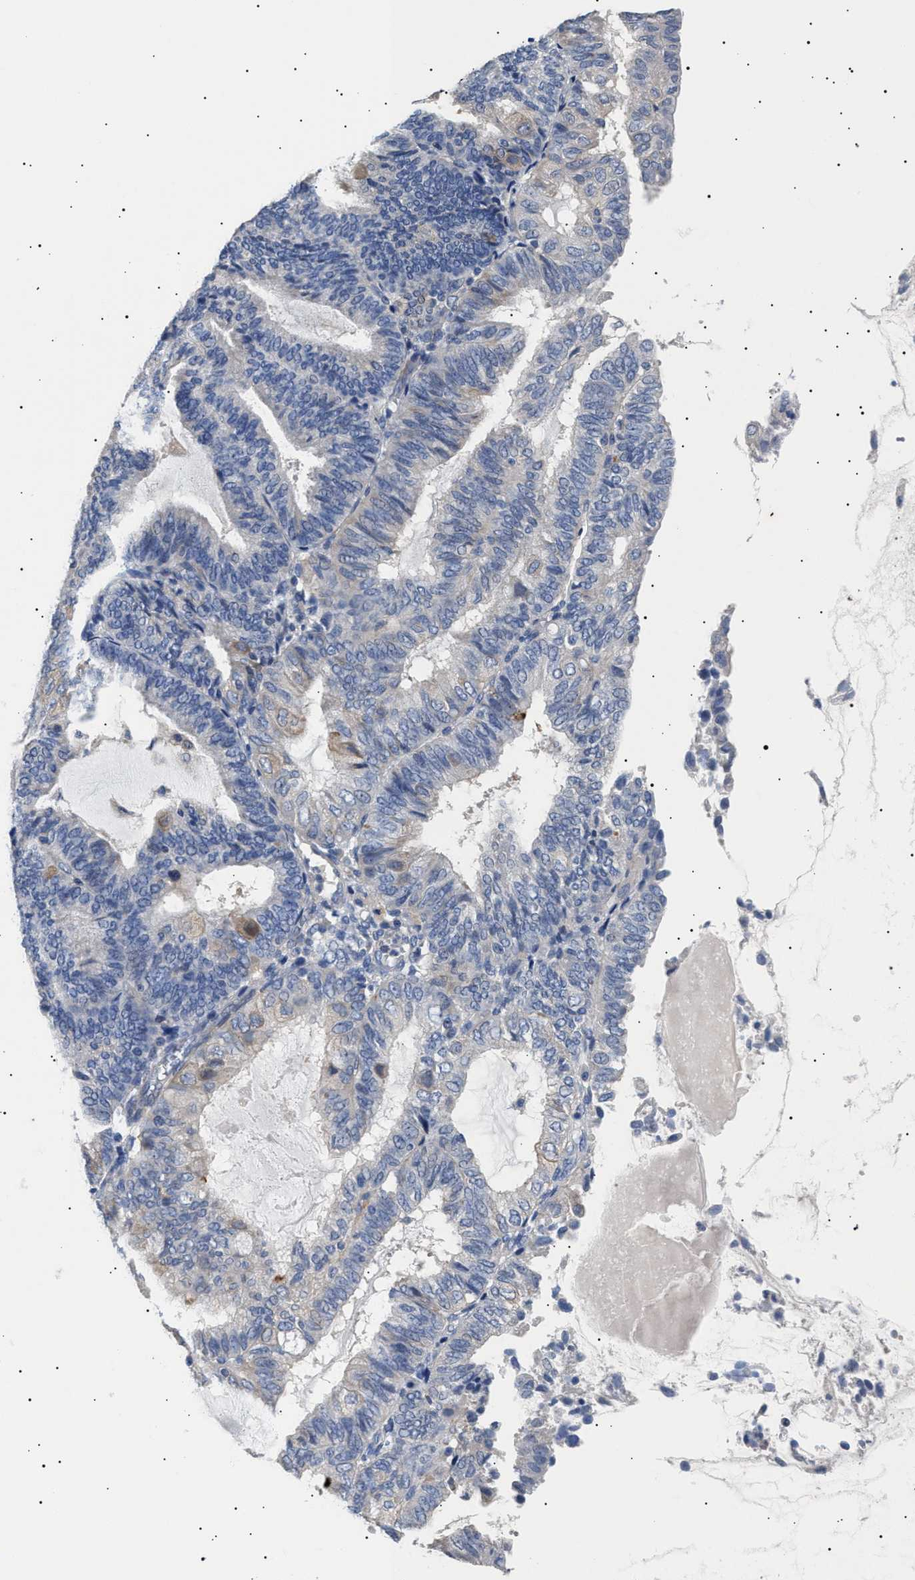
{"staining": {"intensity": "negative", "quantity": "none", "location": "none"}, "tissue": "endometrial cancer", "cell_type": "Tumor cells", "image_type": "cancer", "snomed": [{"axis": "morphology", "description": "Adenocarcinoma, NOS"}, {"axis": "topography", "description": "Endometrium"}], "caption": "Tumor cells are negative for protein expression in human adenocarcinoma (endometrial).", "gene": "HEMGN", "patient": {"sex": "female", "age": 81}}